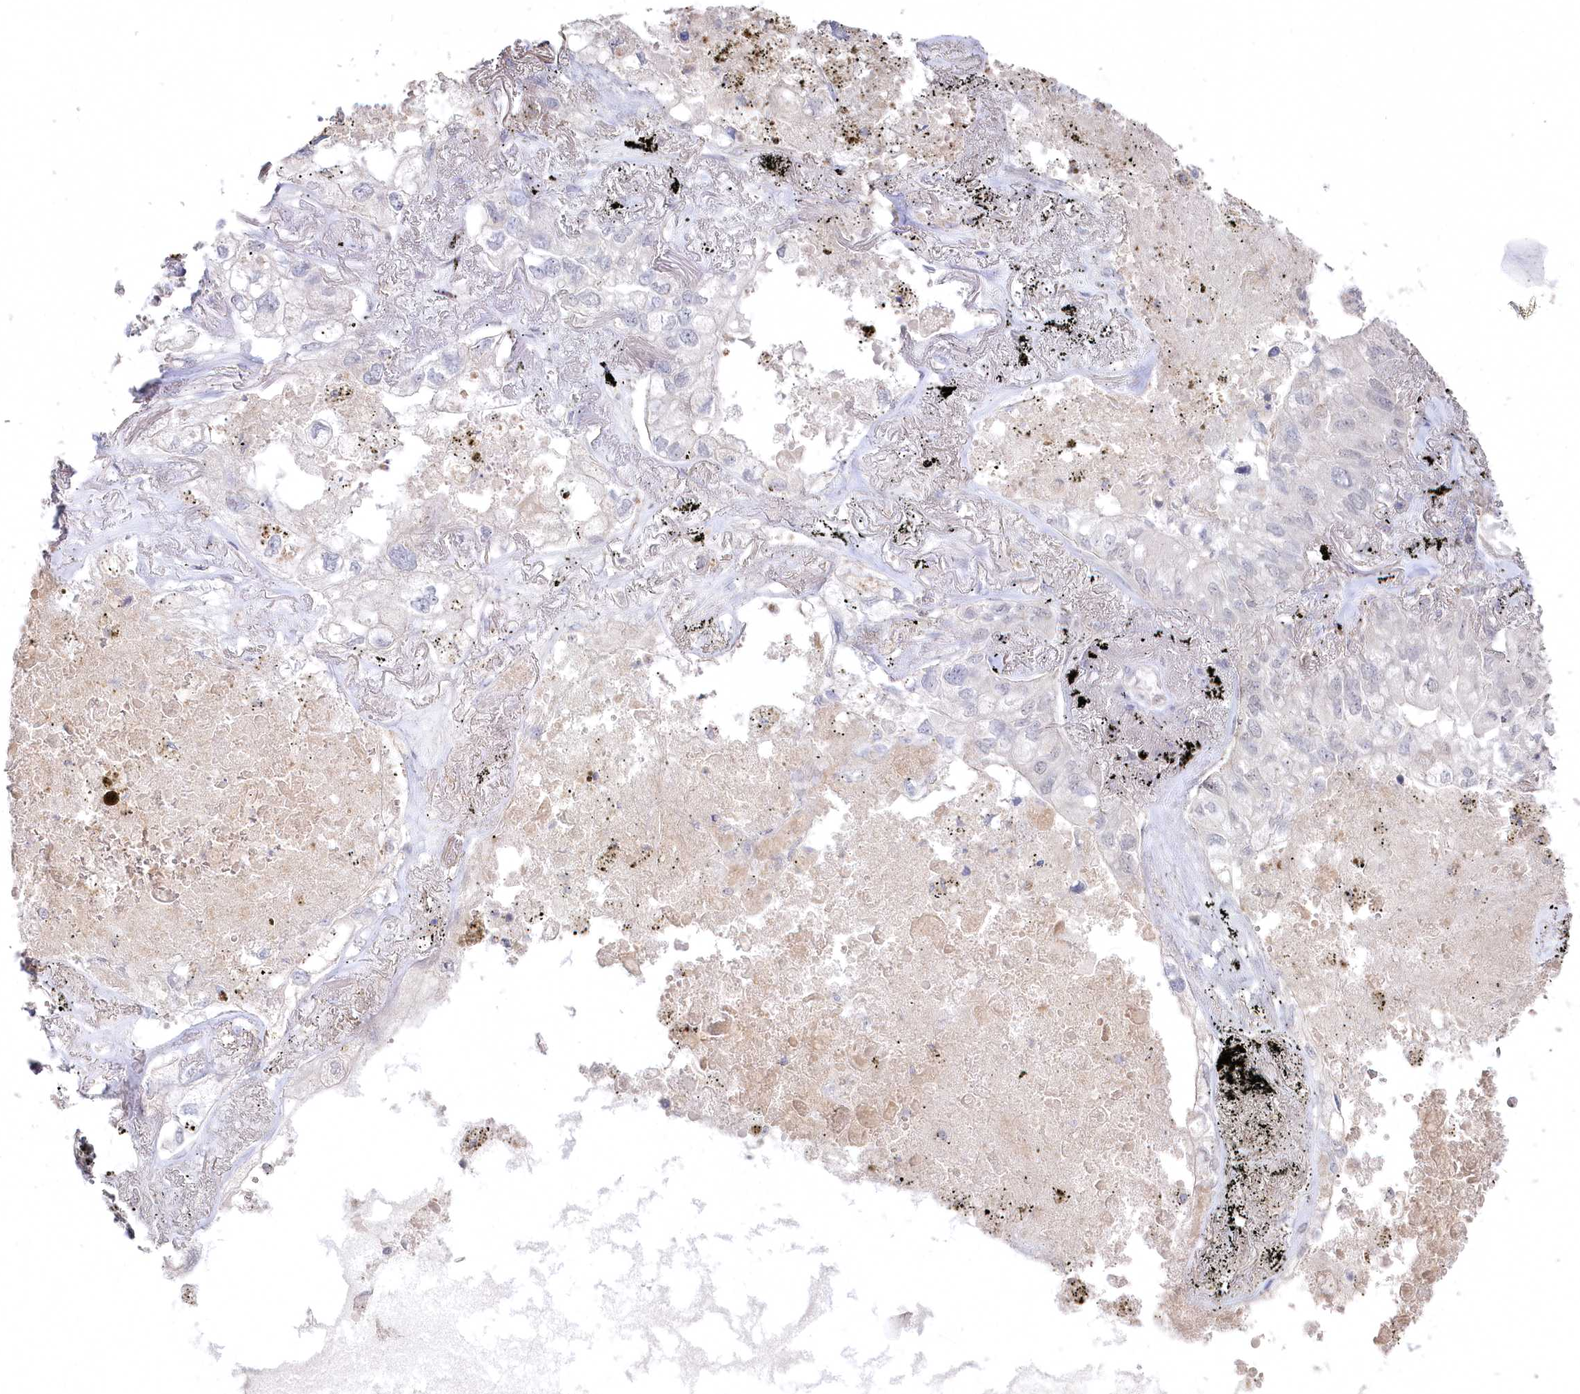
{"staining": {"intensity": "negative", "quantity": "none", "location": "none"}, "tissue": "lung cancer", "cell_type": "Tumor cells", "image_type": "cancer", "snomed": [{"axis": "morphology", "description": "Adenocarcinoma, NOS"}, {"axis": "topography", "description": "Lung"}], "caption": "Tumor cells are negative for brown protein staining in lung cancer. The staining was performed using DAB to visualize the protein expression in brown, while the nuclei were stained in blue with hematoxylin (Magnification: 20x).", "gene": "TGFBRAP1", "patient": {"sex": "male", "age": 65}}